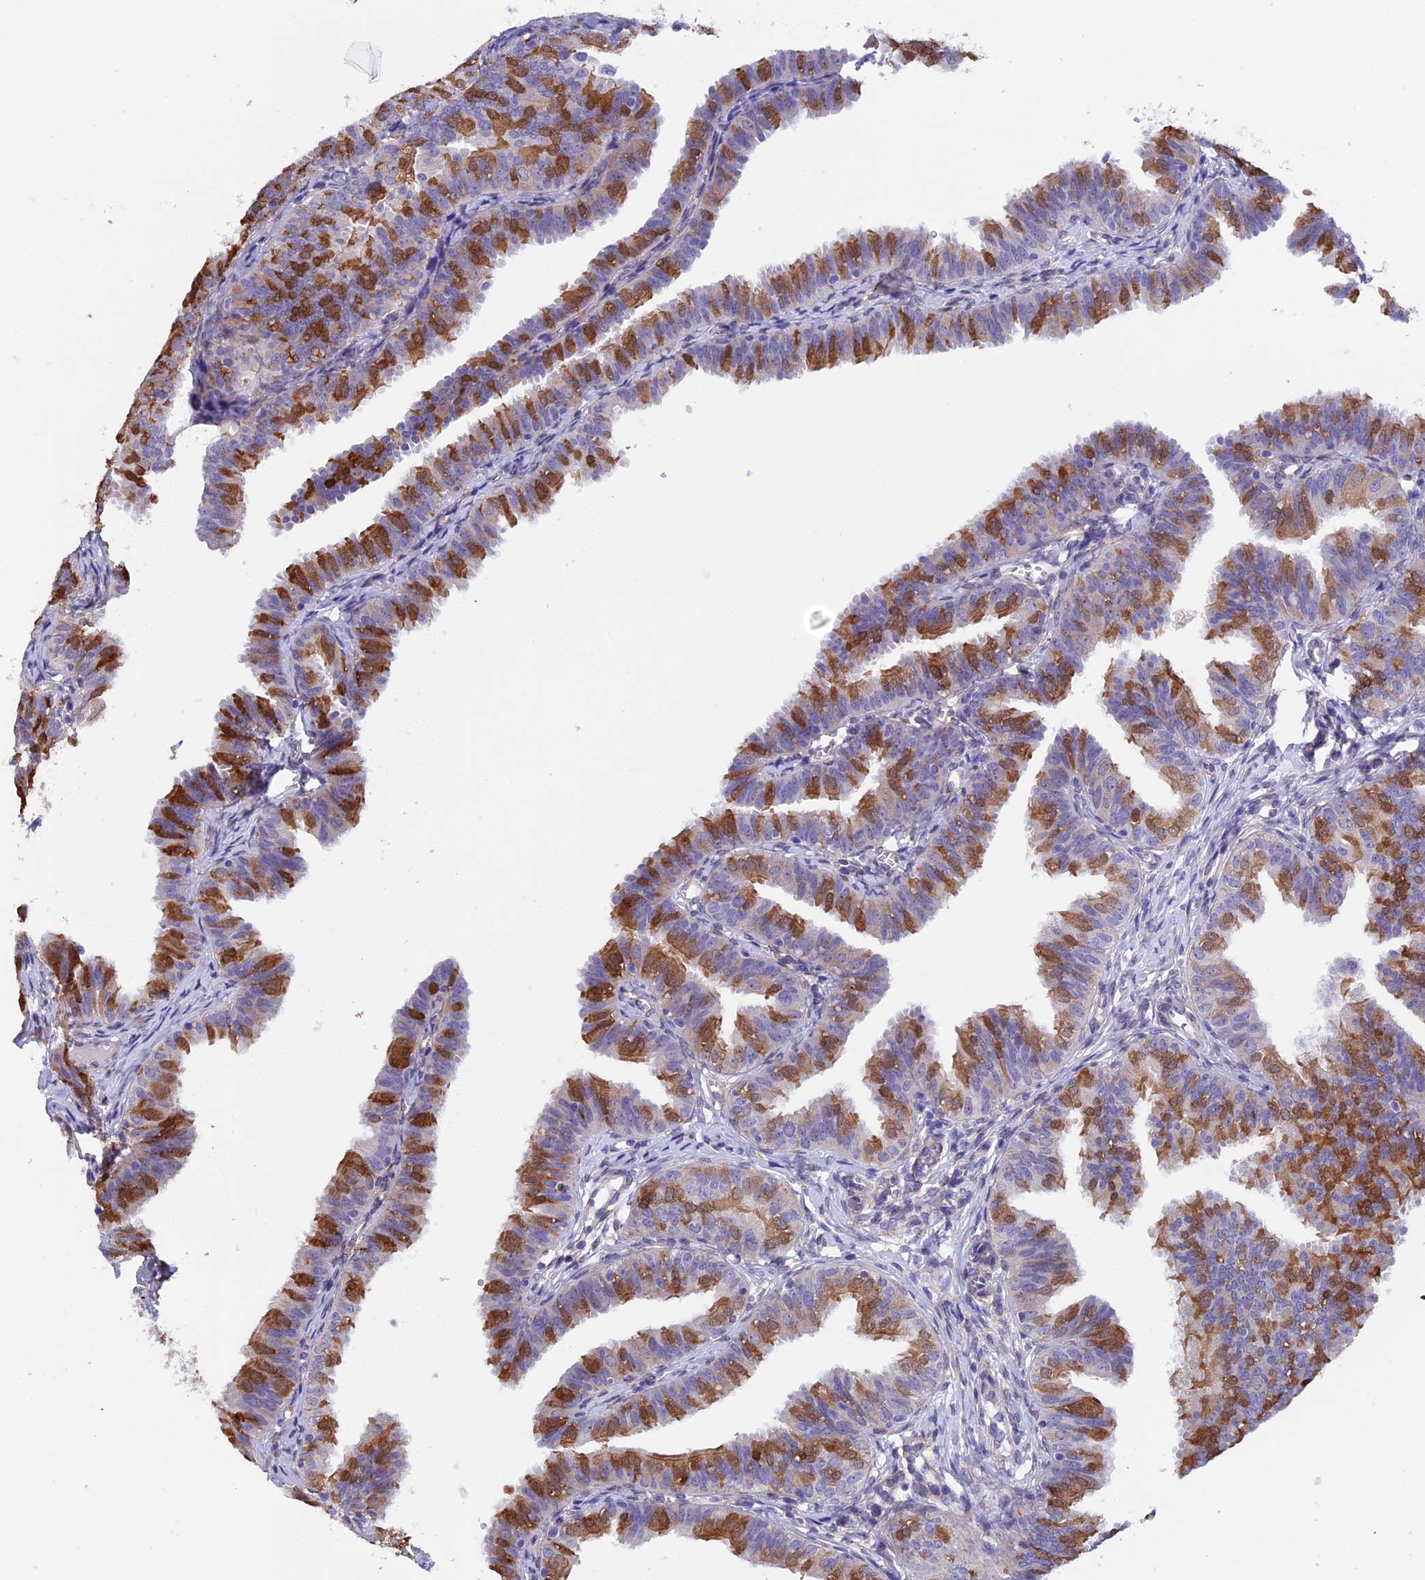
{"staining": {"intensity": "strong", "quantity": "25%-75%", "location": "cytoplasmic/membranous"}, "tissue": "fallopian tube", "cell_type": "Glandular cells", "image_type": "normal", "snomed": [{"axis": "morphology", "description": "Normal tissue, NOS"}, {"axis": "topography", "description": "Fallopian tube"}], "caption": "IHC (DAB) staining of benign fallopian tube reveals strong cytoplasmic/membranous protein expression in approximately 25%-75% of glandular cells.", "gene": "TMEM171", "patient": {"sex": "female", "age": 35}}